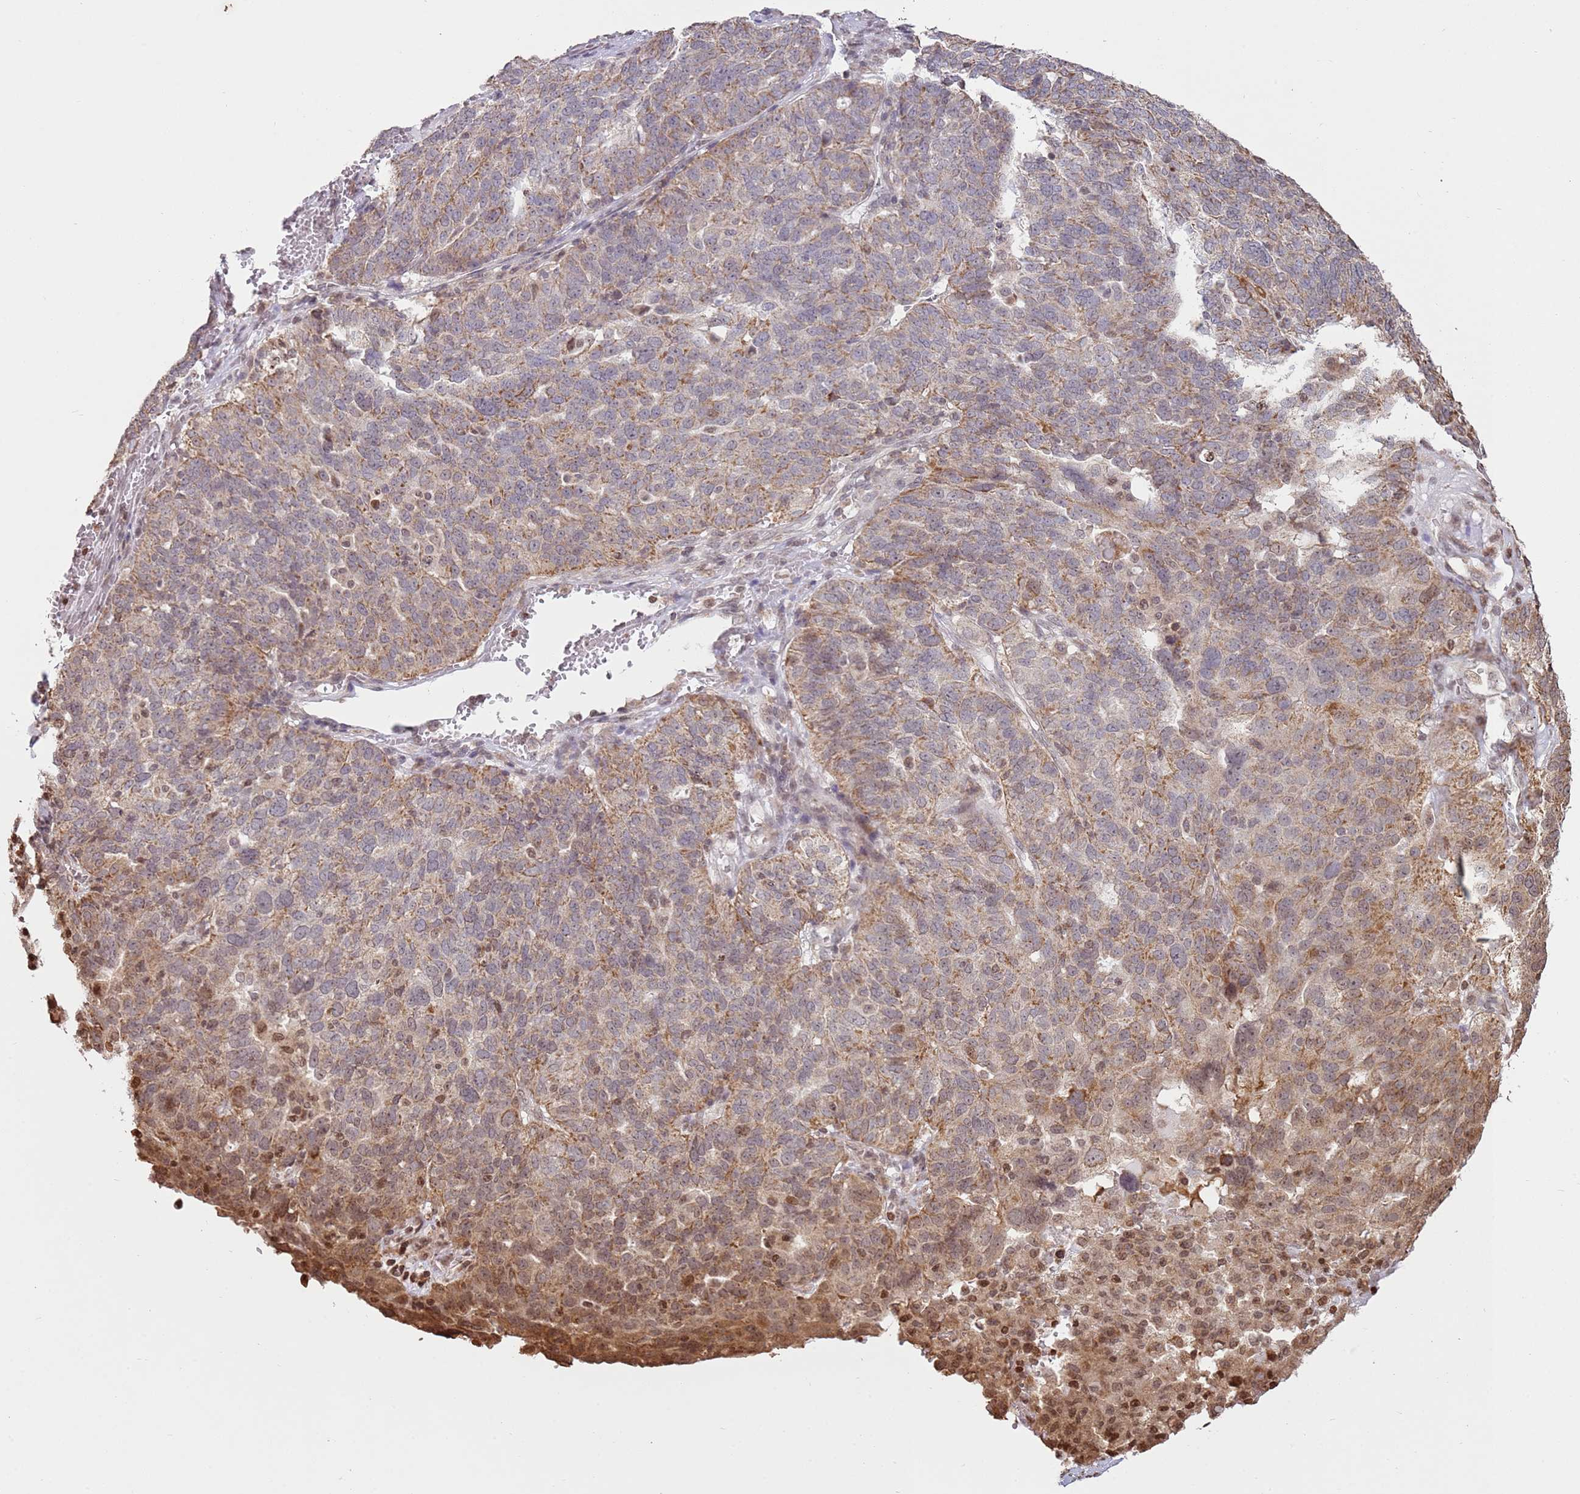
{"staining": {"intensity": "moderate", "quantity": ">75%", "location": "cytoplasmic/membranous"}, "tissue": "ovarian cancer", "cell_type": "Tumor cells", "image_type": "cancer", "snomed": [{"axis": "morphology", "description": "Cystadenocarcinoma, serous, NOS"}, {"axis": "topography", "description": "Ovary"}], "caption": "The histopathology image exhibits staining of serous cystadenocarcinoma (ovarian), revealing moderate cytoplasmic/membranous protein staining (brown color) within tumor cells. (DAB (3,3'-diaminobenzidine) = brown stain, brightfield microscopy at high magnification).", "gene": "SCAF1", "patient": {"sex": "female", "age": 59}}